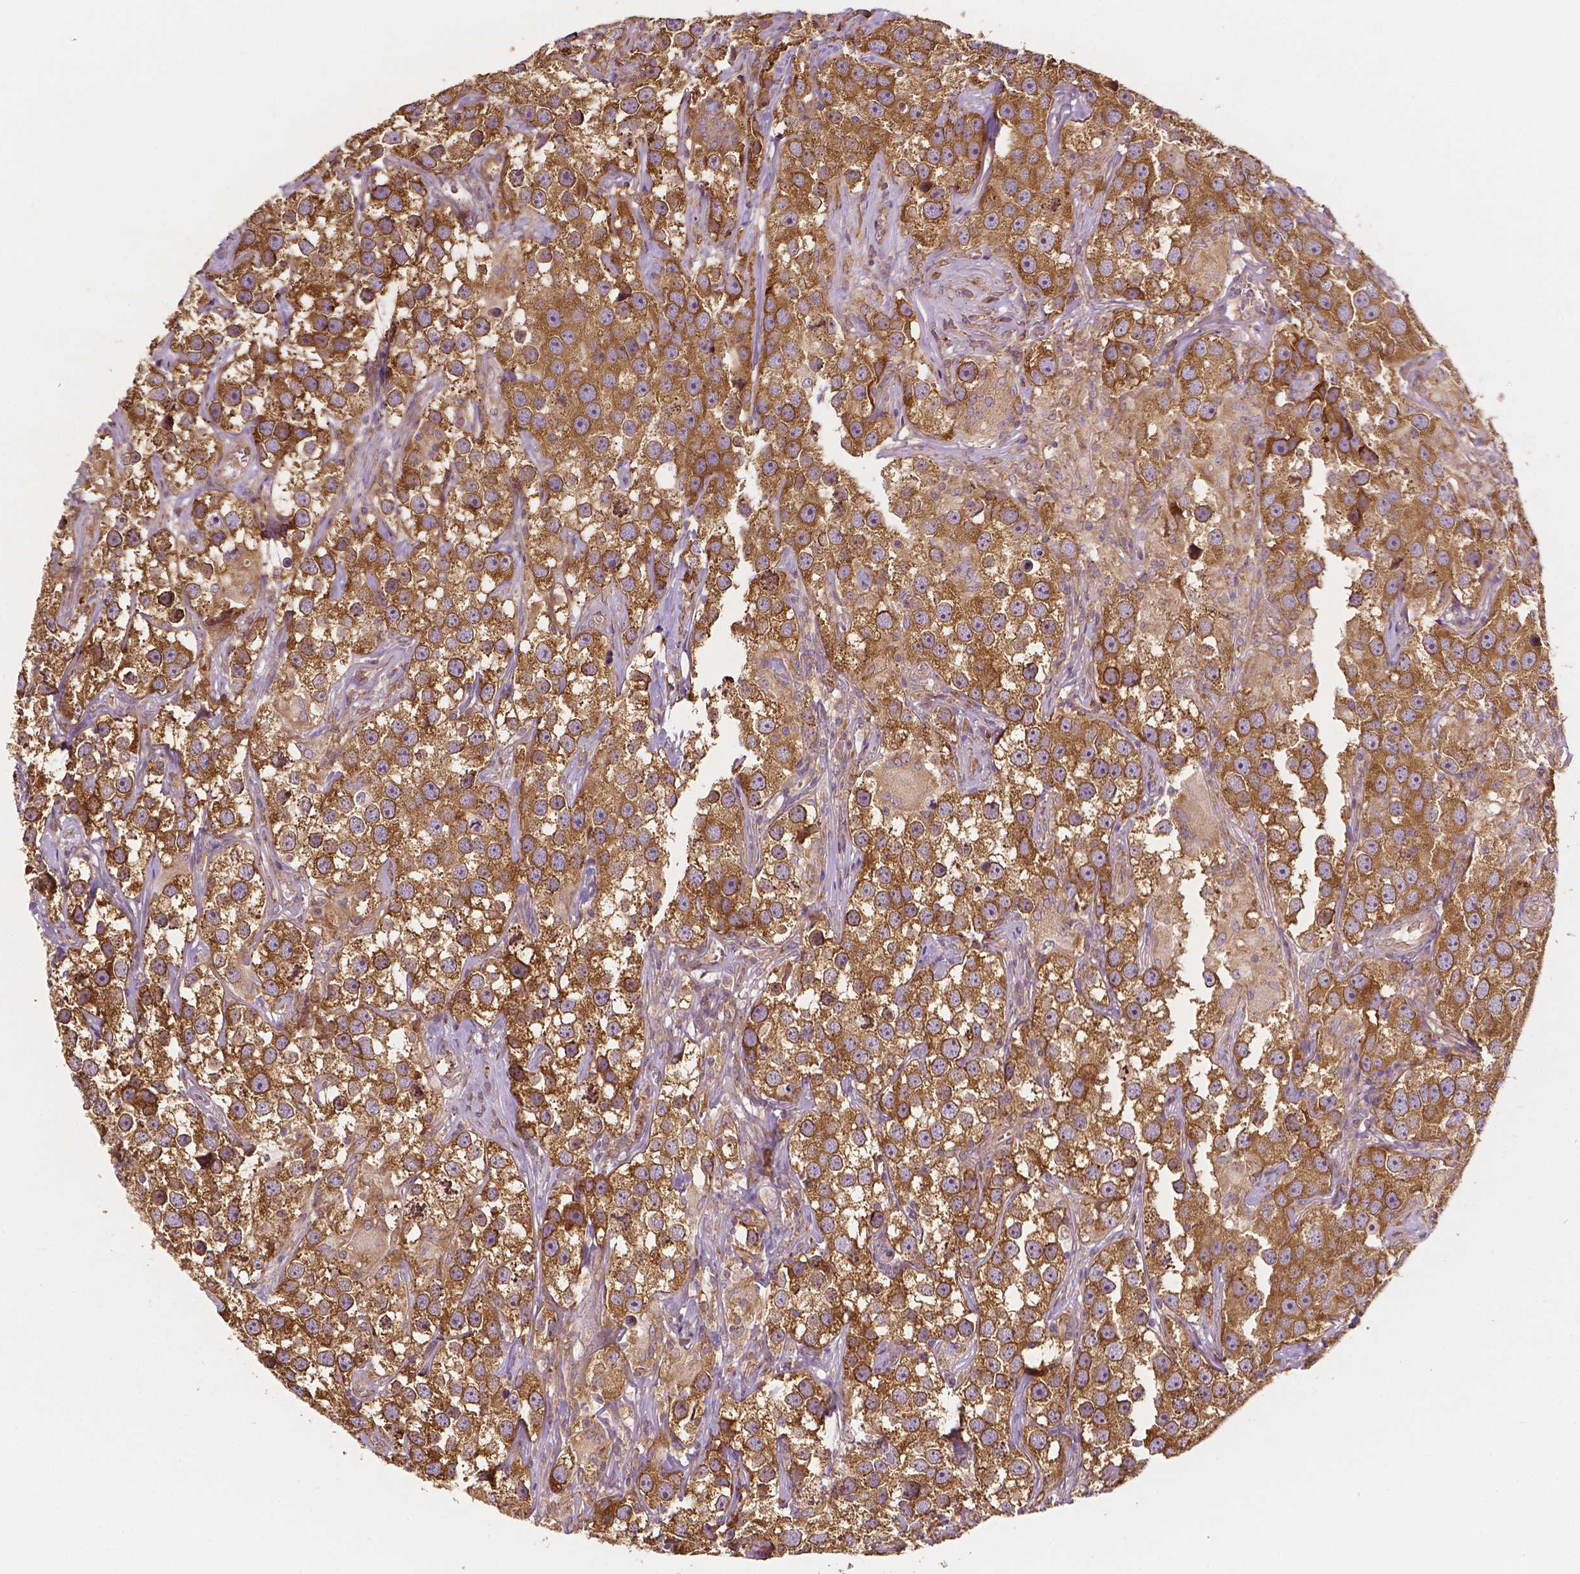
{"staining": {"intensity": "strong", "quantity": ">75%", "location": "cytoplasmic/membranous"}, "tissue": "testis cancer", "cell_type": "Tumor cells", "image_type": "cancer", "snomed": [{"axis": "morphology", "description": "Seminoma, NOS"}, {"axis": "topography", "description": "Testis"}], "caption": "Protein staining of testis cancer (seminoma) tissue reveals strong cytoplasmic/membranous positivity in approximately >75% of tumor cells.", "gene": "G3BP1", "patient": {"sex": "male", "age": 49}}